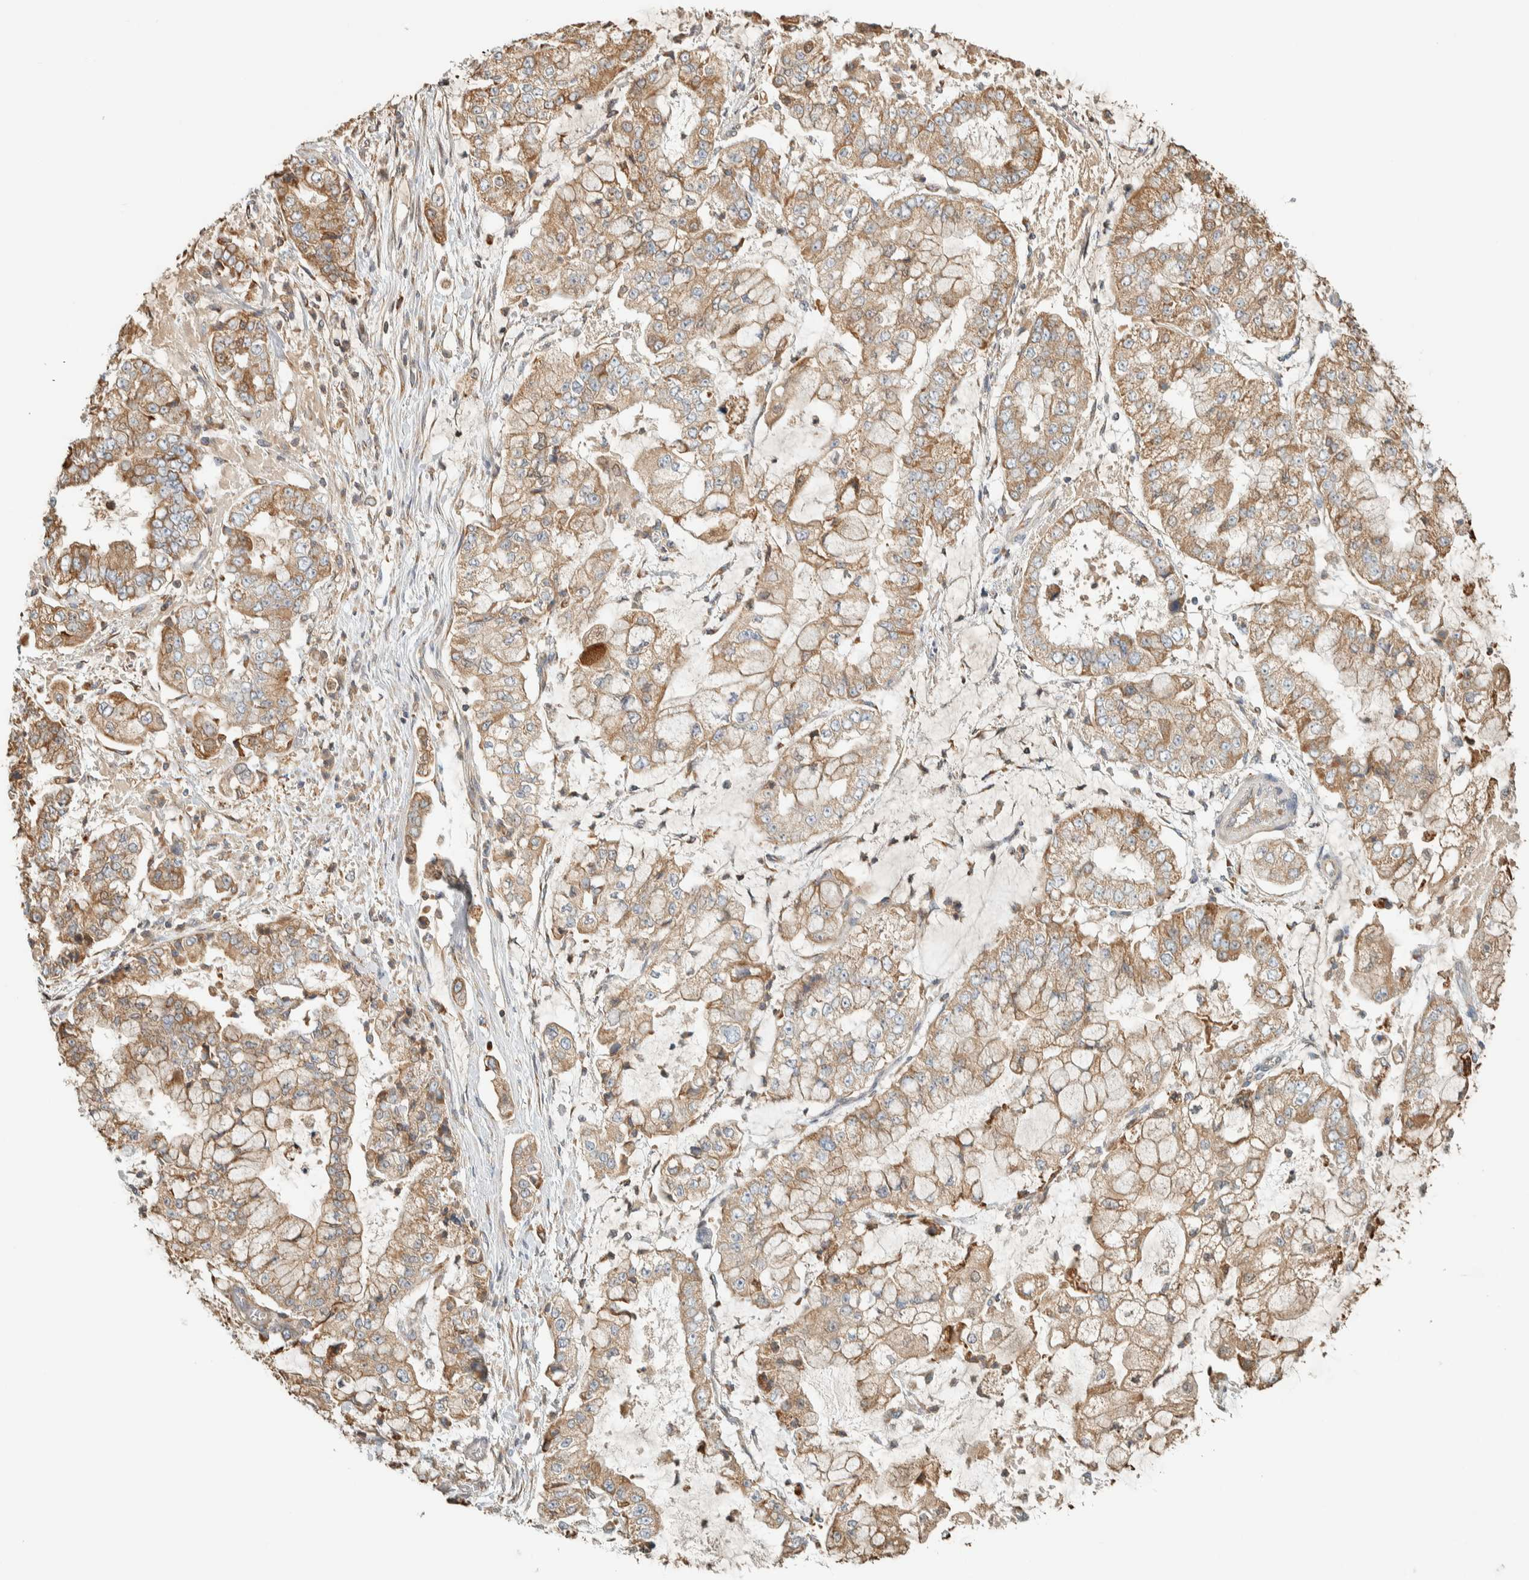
{"staining": {"intensity": "moderate", "quantity": ">75%", "location": "cytoplasmic/membranous"}, "tissue": "stomach cancer", "cell_type": "Tumor cells", "image_type": "cancer", "snomed": [{"axis": "morphology", "description": "Adenocarcinoma, NOS"}, {"axis": "topography", "description": "Stomach"}], "caption": "An image showing moderate cytoplasmic/membranous staining in approximately >75% of tumor cells in stomach adenocarcinoma, as visualized by brown immunohistochemical staining.", "gene": "RAB11FIP1", "patient": {"sex": "male", "age": 76}}